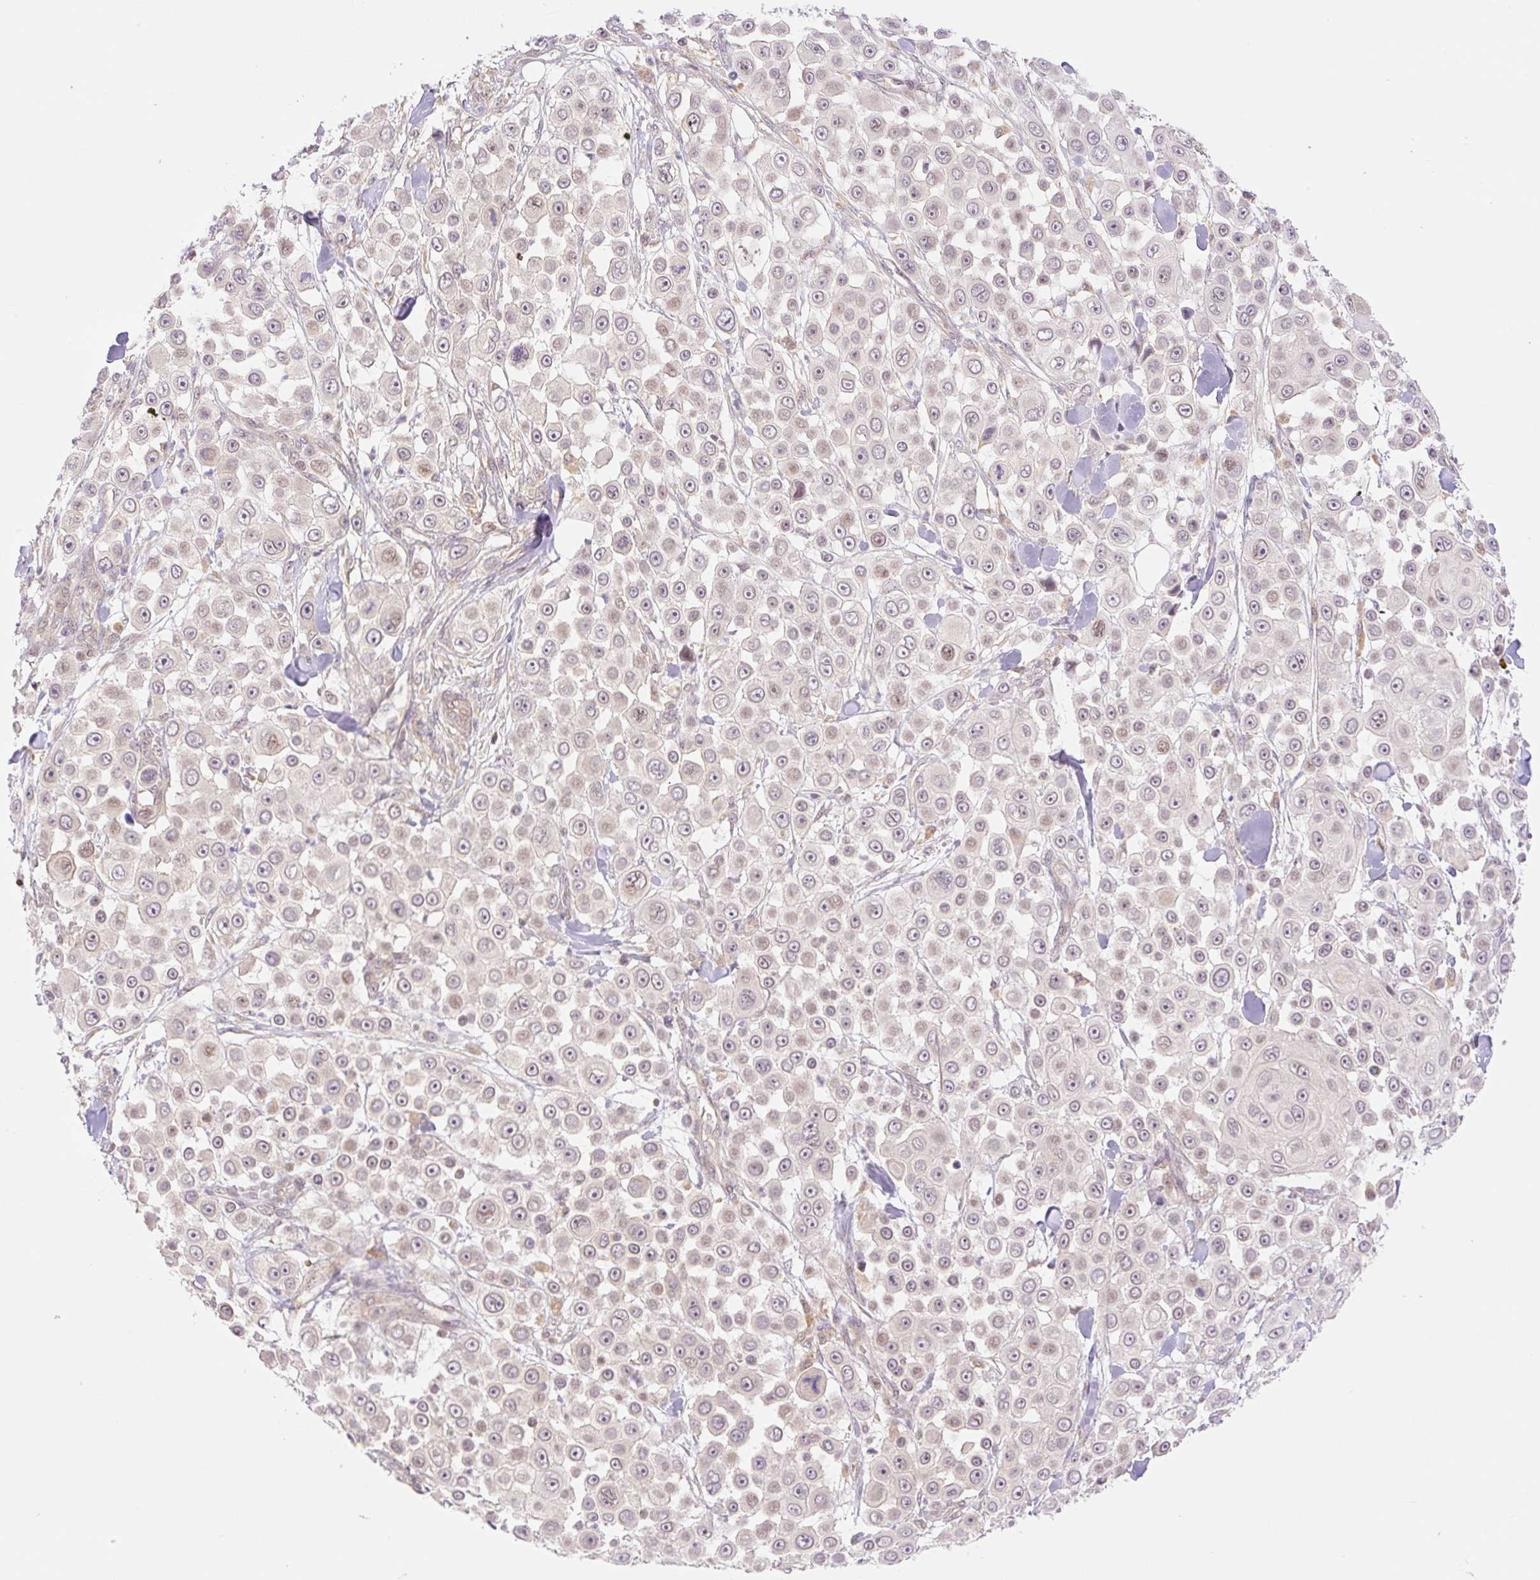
{"staining": {"intensity": "weak", "quantity": "<25%", "location": "nuclear"}, "tissue": "skin cancer", "cell_type": "Tumor cells", "image_type": "cancer", "snomed": [{"axis": "morphology", "description": "Squamous cell carcinoma, NOS"}, {"axis": "topography", "description": "Skin"}], "caption": "Immunohistochemistry (IHC) photomicrograph of human skin cancer stained for a protein (brown), which reveals no expression in tumor cells.", "gene": "VPS25", "patient": {"sex": "male", "age": 67}}